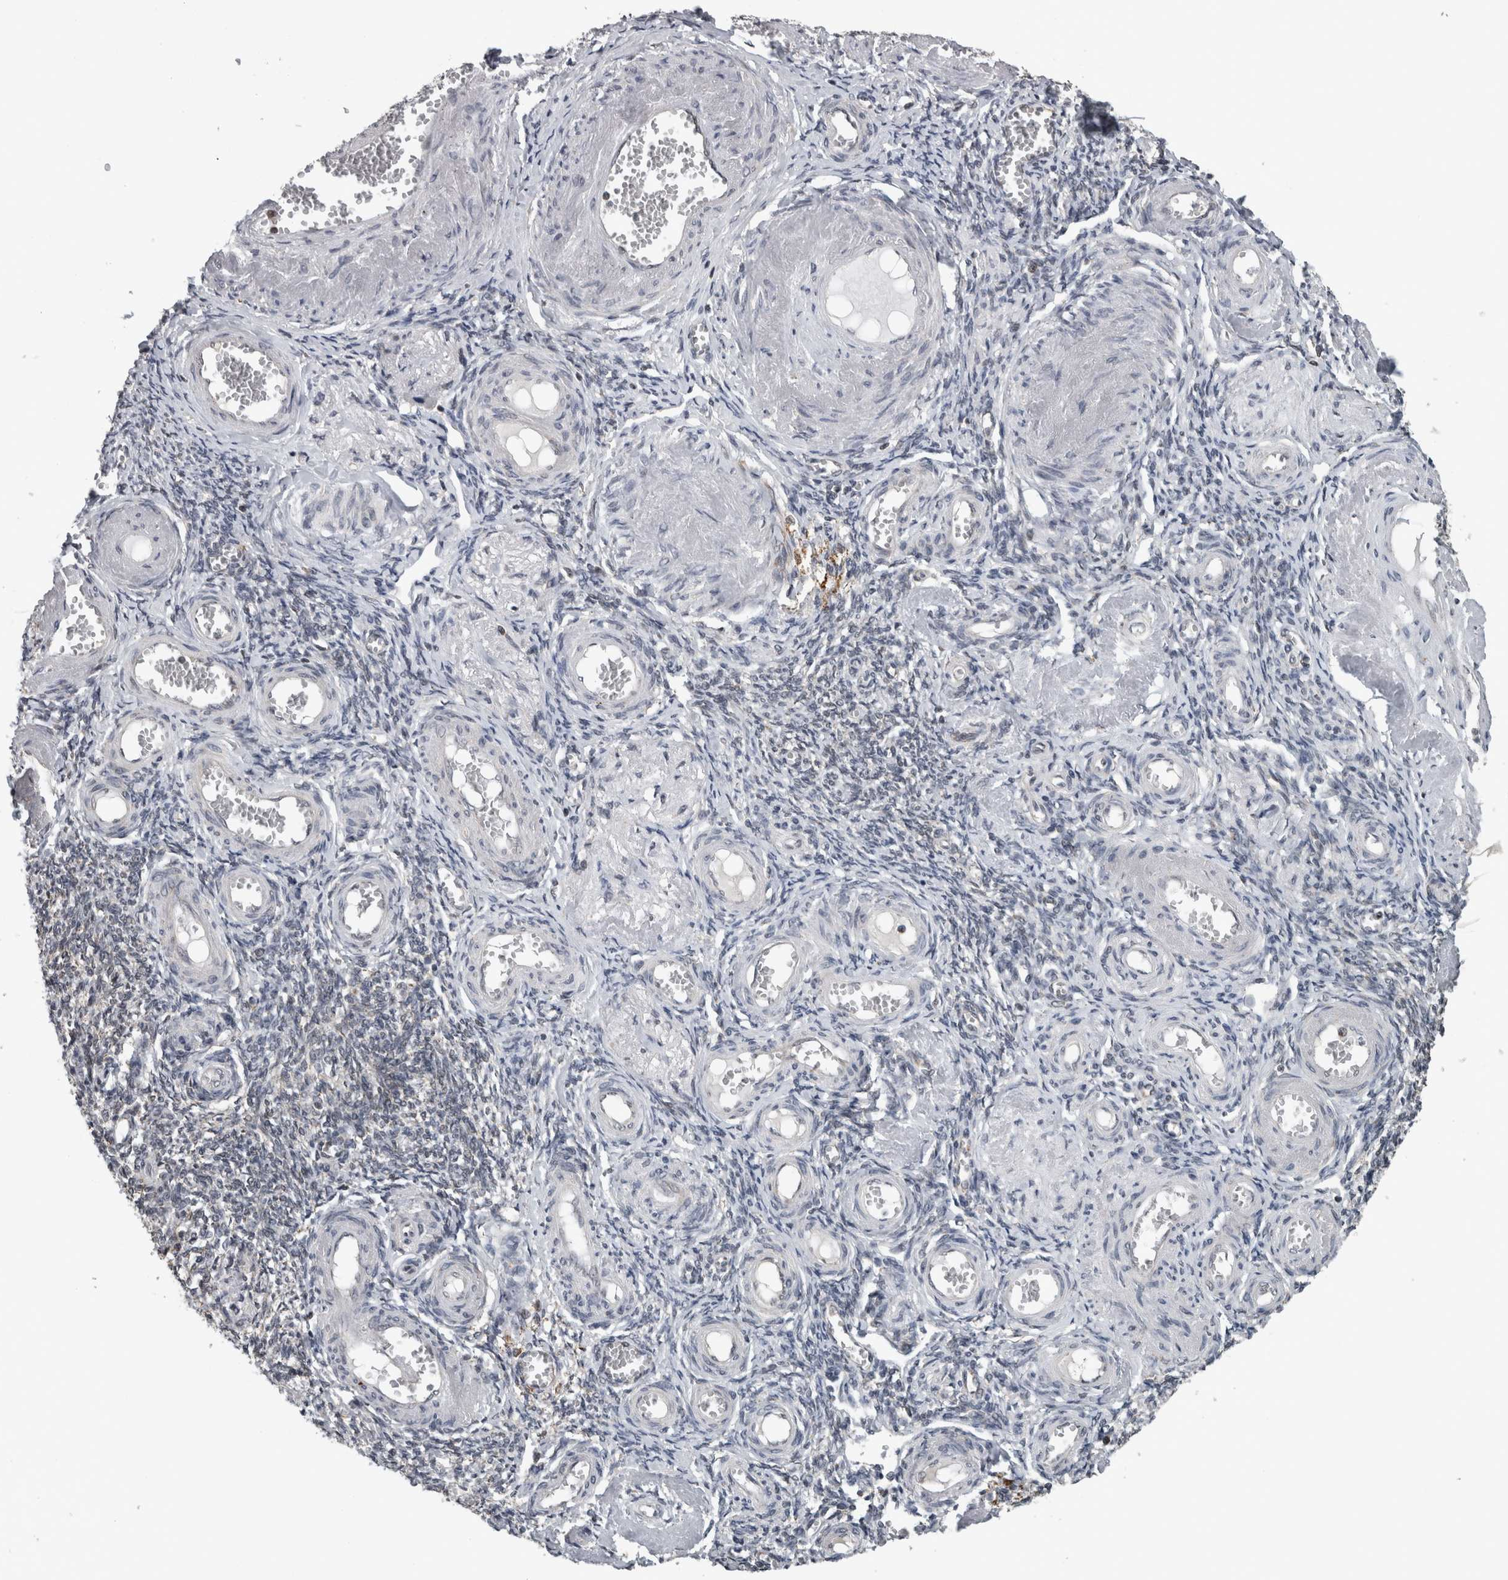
{"staining": {"intensity": "moderate", "quantity": "25%-75%", "location": "cytoplasmic/membranous"}, "tissue": "adipose tissue", "cell_type": "Adipocytes", "image_type": "normal", "snomed": [{"axis": "morphology", "description": "Normal tissue, NOS"}, {"axis": "topography", "description": "Vascular tissue"}, {"axis": "topography", "description": "Fallopian tube"}, {"axis": "topography", "description": "Ovary"}], "caption": "IHC (DAB) staining of unremarkable human adipose tissue exhibits moderate cytoplasmic/membranous protein positivity in about 25%-75% of adipocytes.", "gene": "OR2K2", "patient": {"sex": "female", "age": 67}}